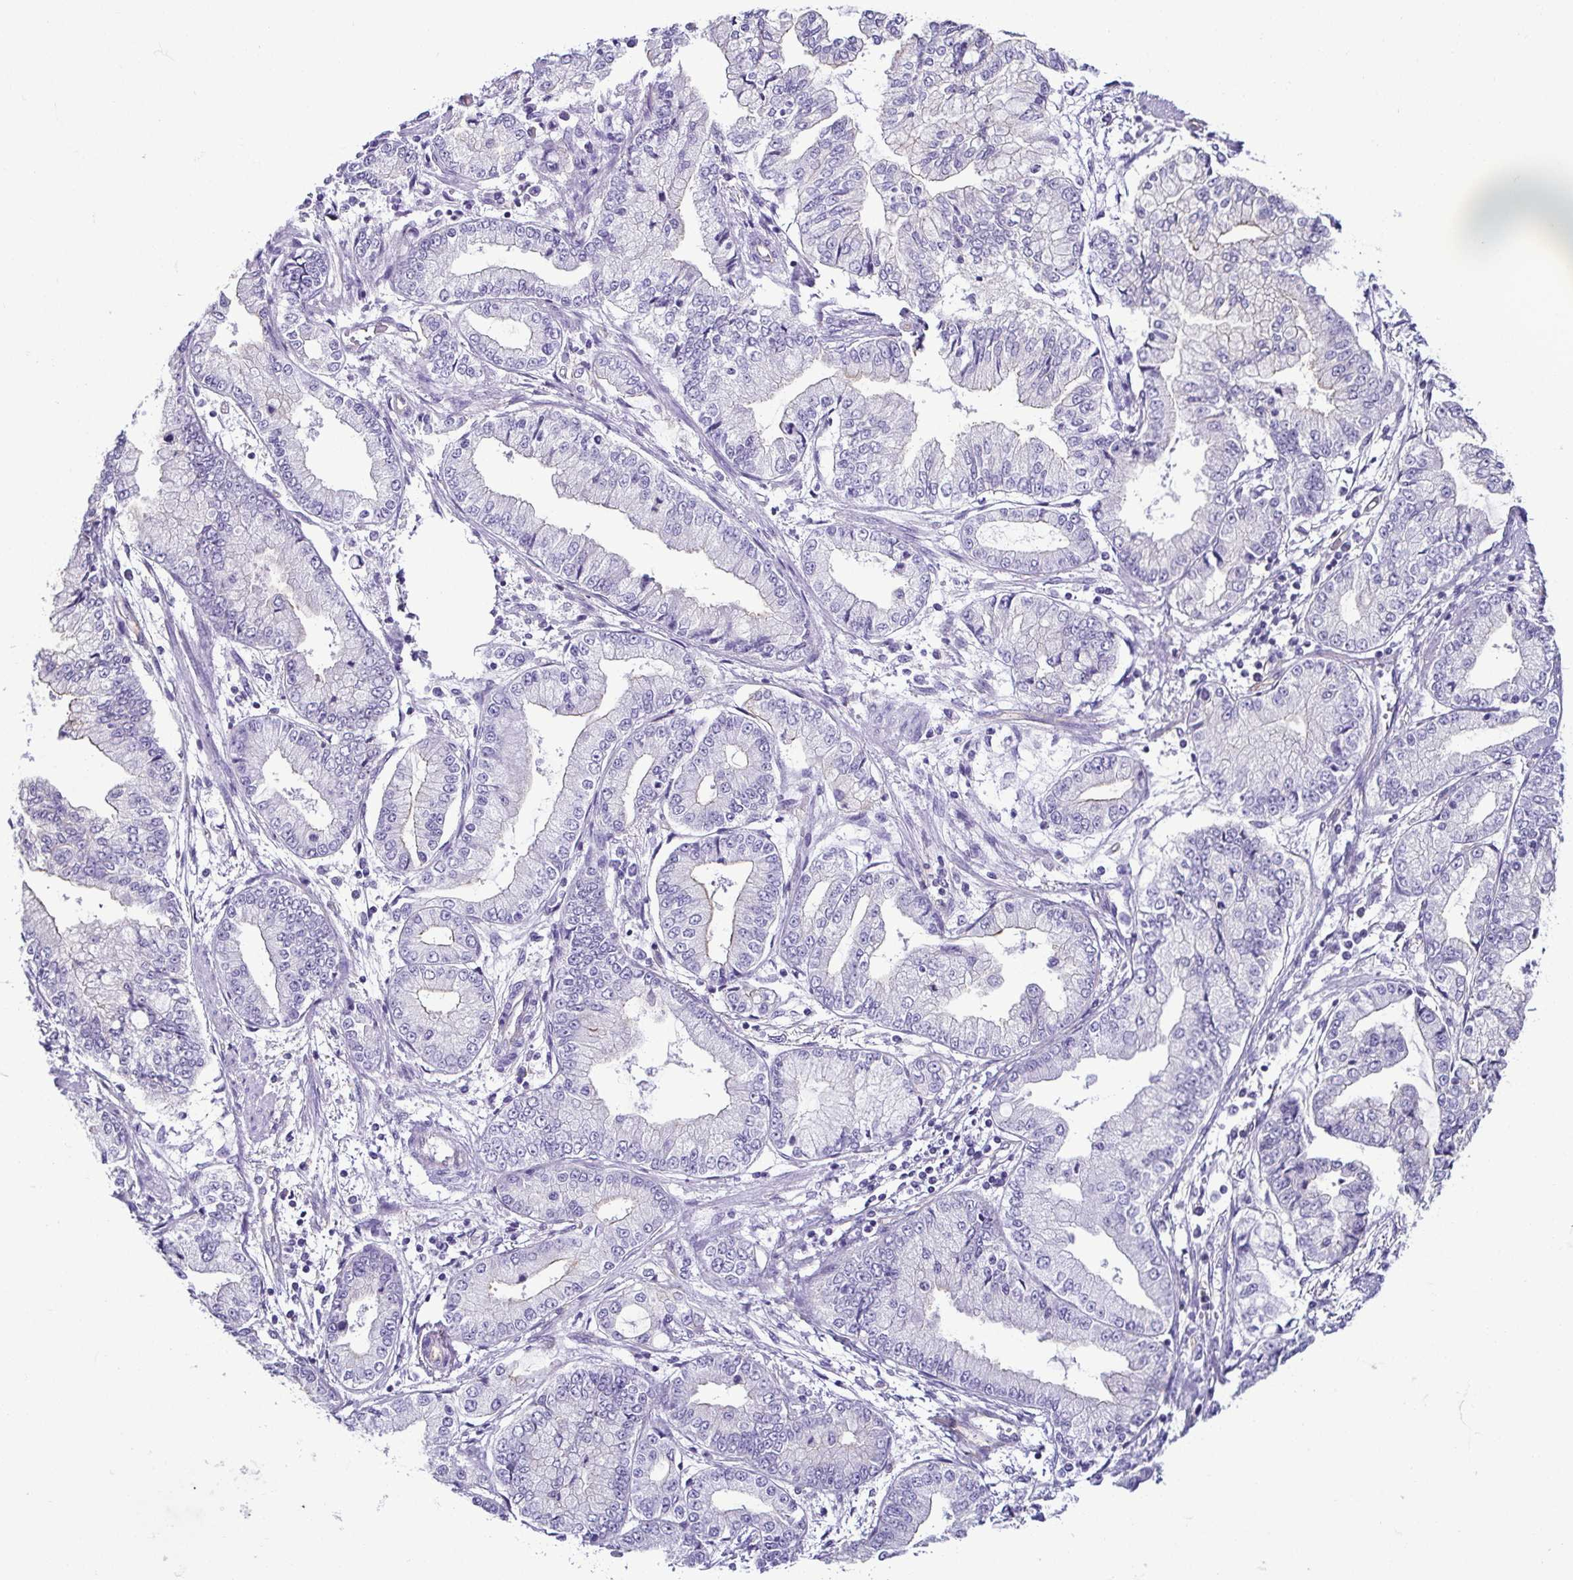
{"staining": {"intensity": "negative", "quantity": "none", "location": "none"}, "tissue": "stomach cancer", "cell_type": "Tumor cells", "image_type": "cancer", "snomed": [{"axis": "morphology", "description": "Adenocarcinoma, NOS"}, {"axis": "topography", "description": "Stomach, upper"}], "caption": "Tumor cells show no significant staining in stomach cancer (adenocarcinoma).", "gene": "CASP14", "patient": {"sex": "female", "age": 74}}